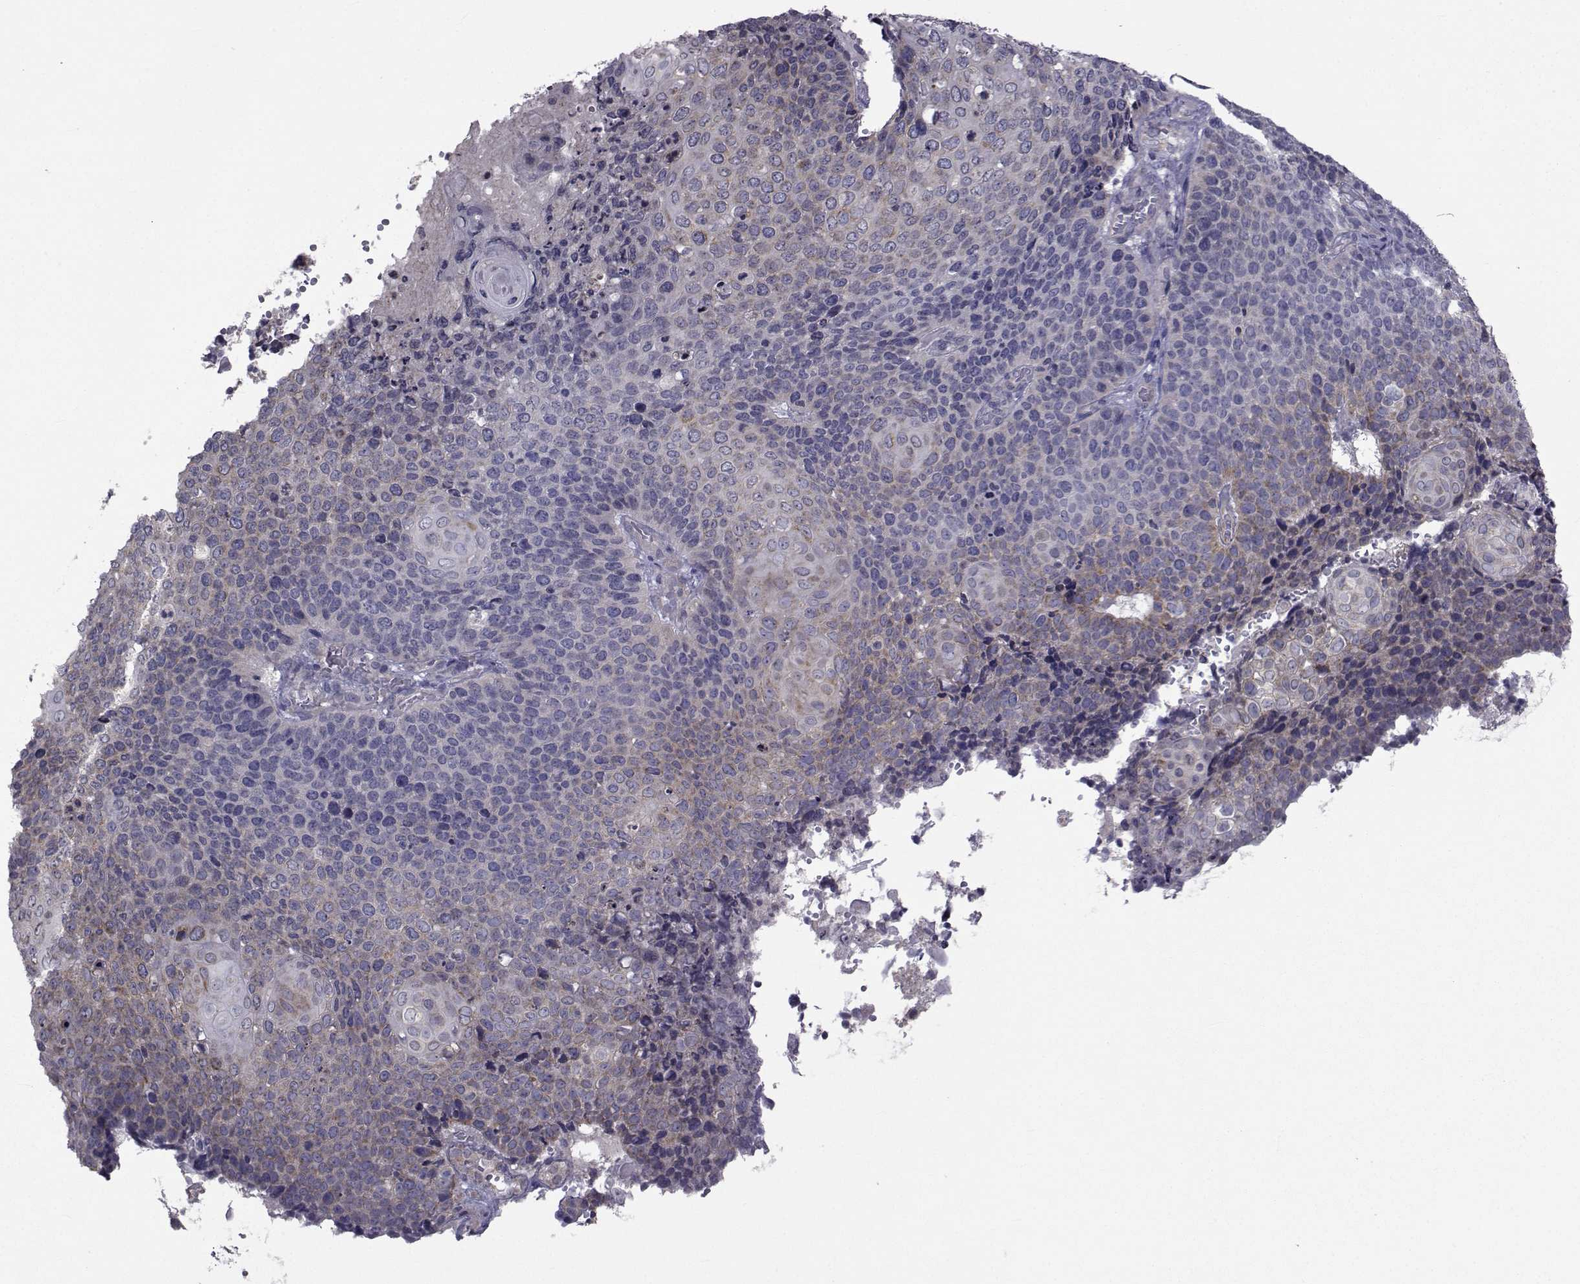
{"staining": {"intensity": "weak", "quantity": "25%-75%", "location": "cytoplasmic/membranous"}, "tissue": "cervical cancer", "cell_type": "Tumor cells", "image_type": "cancer", "snomed": [{"axis": "morphology", "description": "Squamous cell carcinoma, NOS"}, {"axis": "topography", "description": "Cervix"}], "caption": "Immunohistochemical staining of human cervical cancer exhibits weak cytoplasmic/membranous protein expression in about 25%-75% of tumor cells.", "gene": "CFAP74", "patient": {"sex": "female", "age": 39}}